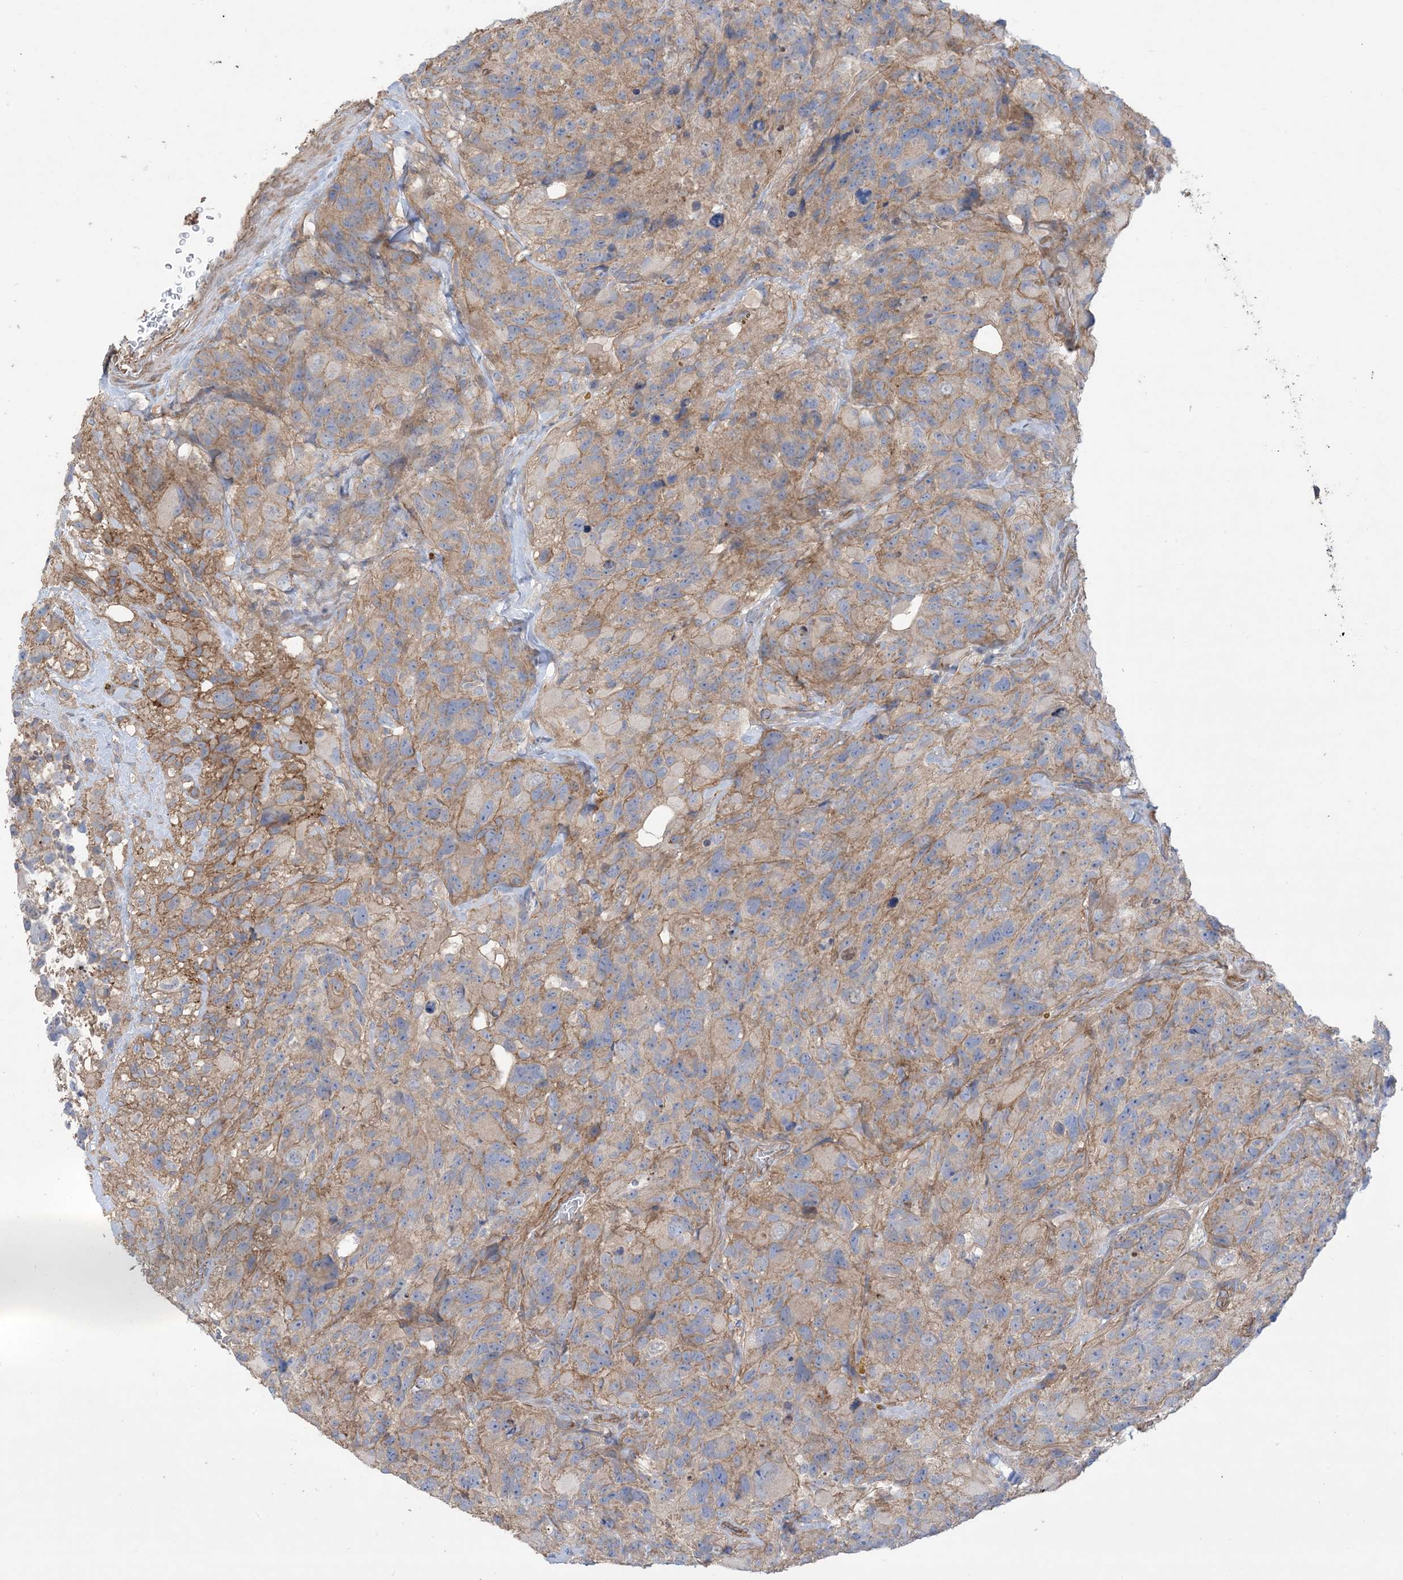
{"staining": {"intensity": "weak", "quantity": "<25%", "location": "cytoplasmic/membranous"}, "tissue": "glioma", "cell_type": "Tumor cells", "image_type": "cancer", "snomed": [{"axis": "morphology", "description": "Glioma, malignant, High grade"}, {"axis": "topography", "description": "Brain"}], "caption": "This micrograph is of malignant glioma (high-grade) stained with immunohistochemistry to label a protein in brown with the nuclei are counter-stained blue. There is no expression in tumor cells. Brightfield microscopy of IHC stained with DAB (brown) and hematoxylin (blue), captured at high magnification.", "gene": "CCNY", "patient": {"sex": "male", "age": 69}}